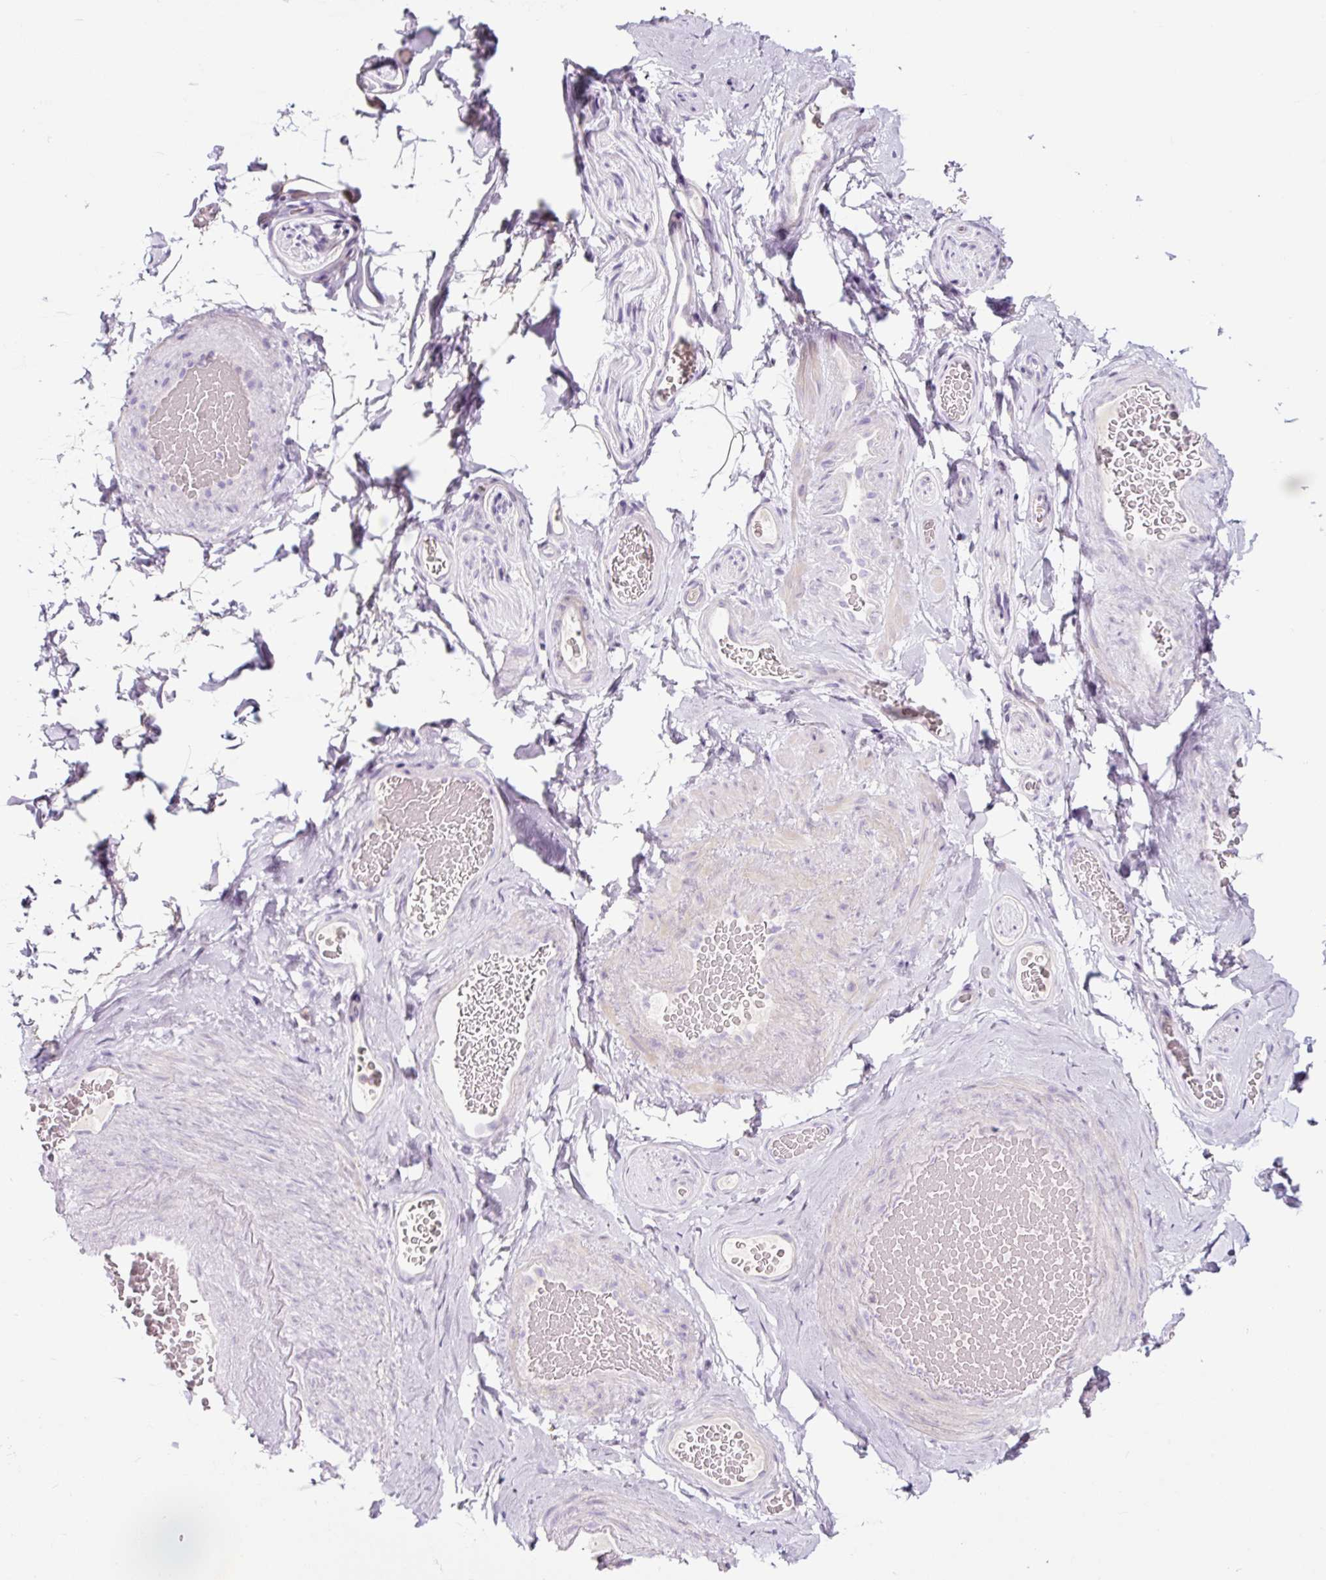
{"staining": {"intensity": "negative", "quantity": "none", "location": "none"}, "tissue": "adipose tissue", "cell_type": "Adipocytes", "image_type": "normal", "snomed": [{"axis": "morphology", "description": "Normal tissue, NOS"}, {"axis": "topography", "description": "Vascular tissue"}, {"axis": "topography", "description": "Peripheral nerve tissue"}], "caption": "Human adipose tissue stained for a protein using IHC displays no expression in adipocytes.", "gene": "RNF212B", "patient": {"sex": "male", "age": 41}}